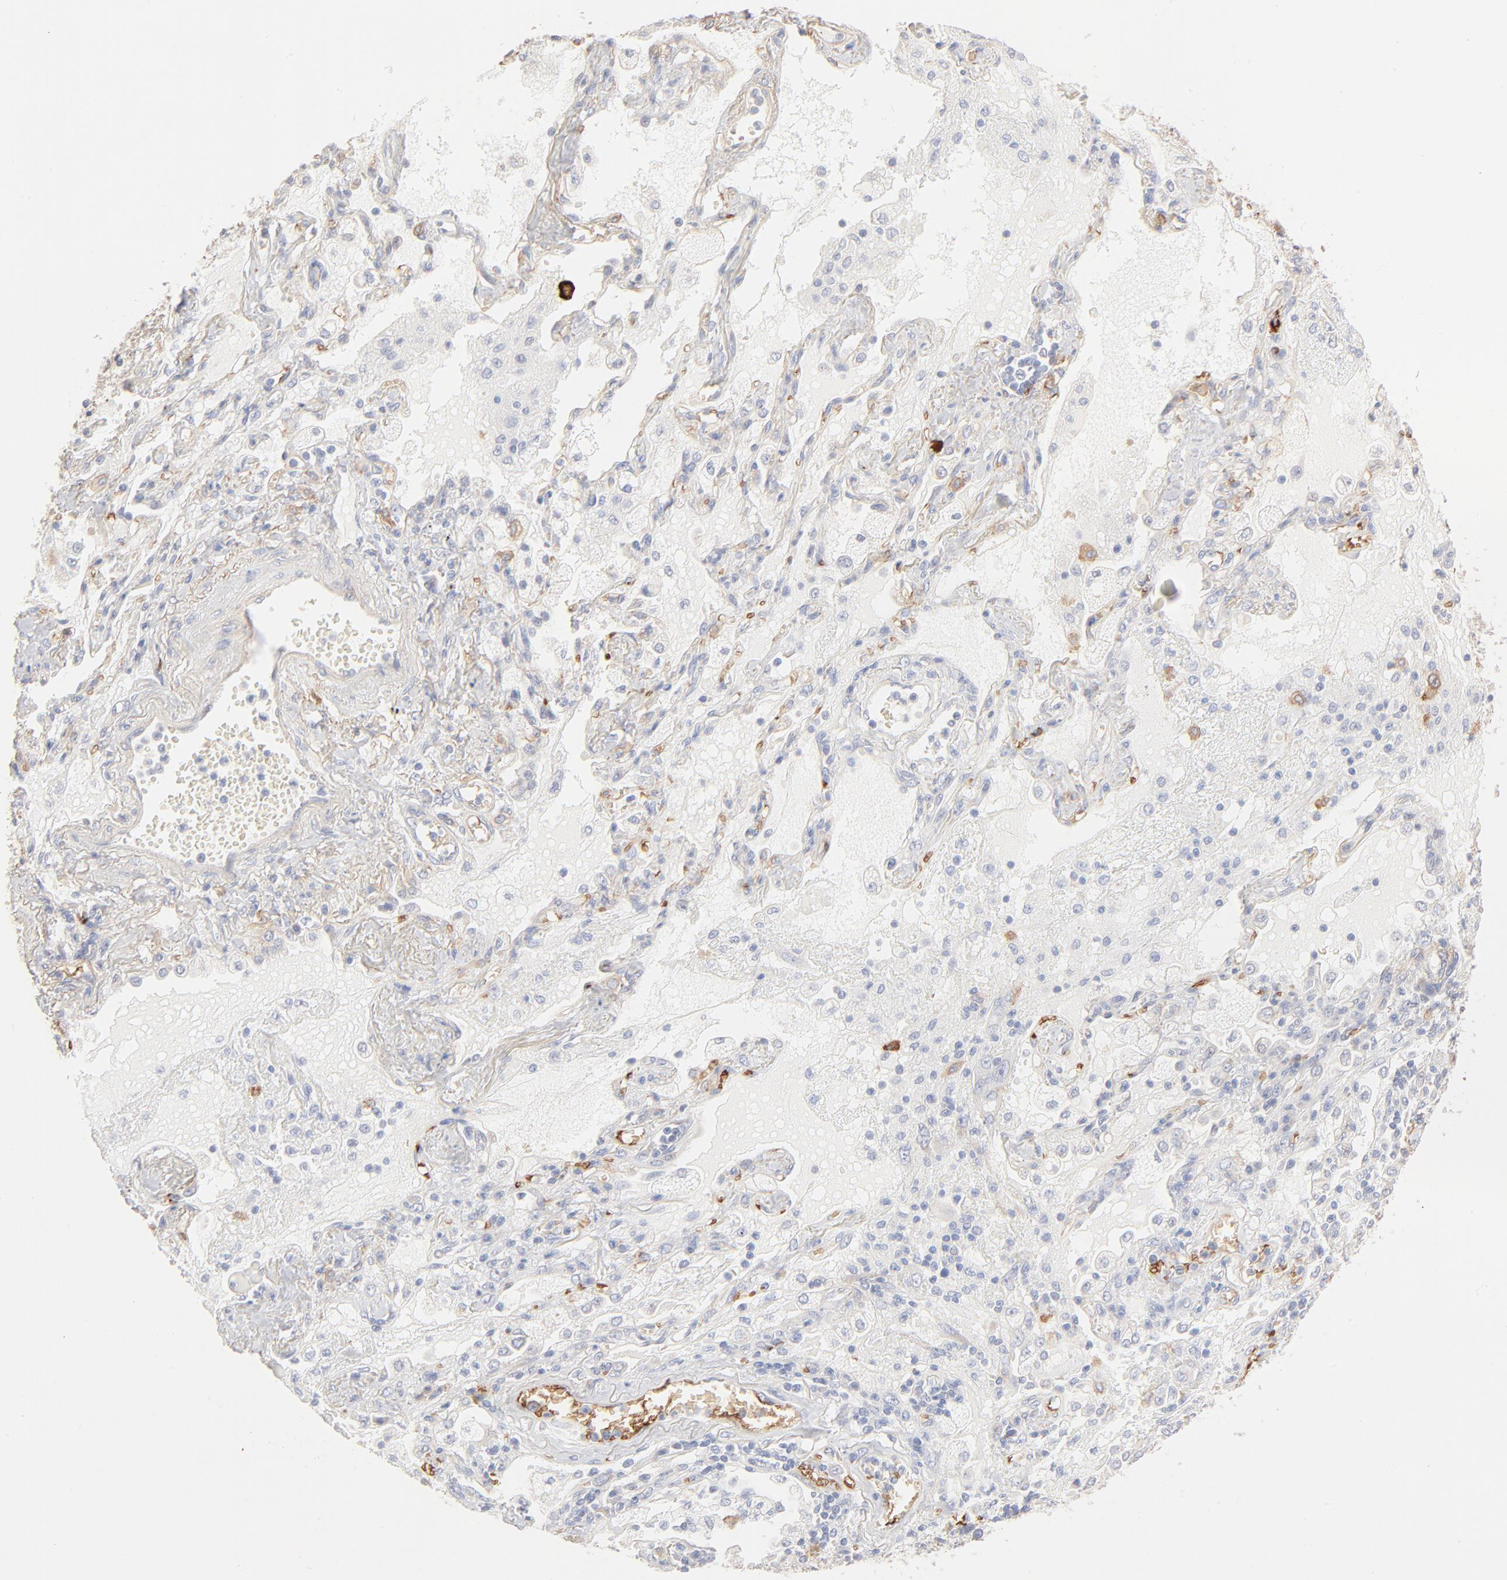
{"staining": {"intensity": "negative", "quantity": "none", "location": "none"}, "tissue": "lung cancer", "cell_type": "Tumor cells", "image_type": "cancer", "snomed": [{"axis": "morphology", "description": "Squamous cell carcinoma, NOS"}, {"axis": "topography", "description": "Lung"}], "caption": "This is an immunohistochemistry image of human squamous cell carcinoma (lung). There is no expression in tumor cells.", "gene": "SPTB", "patient": {"sex": "female", "age": 76}}